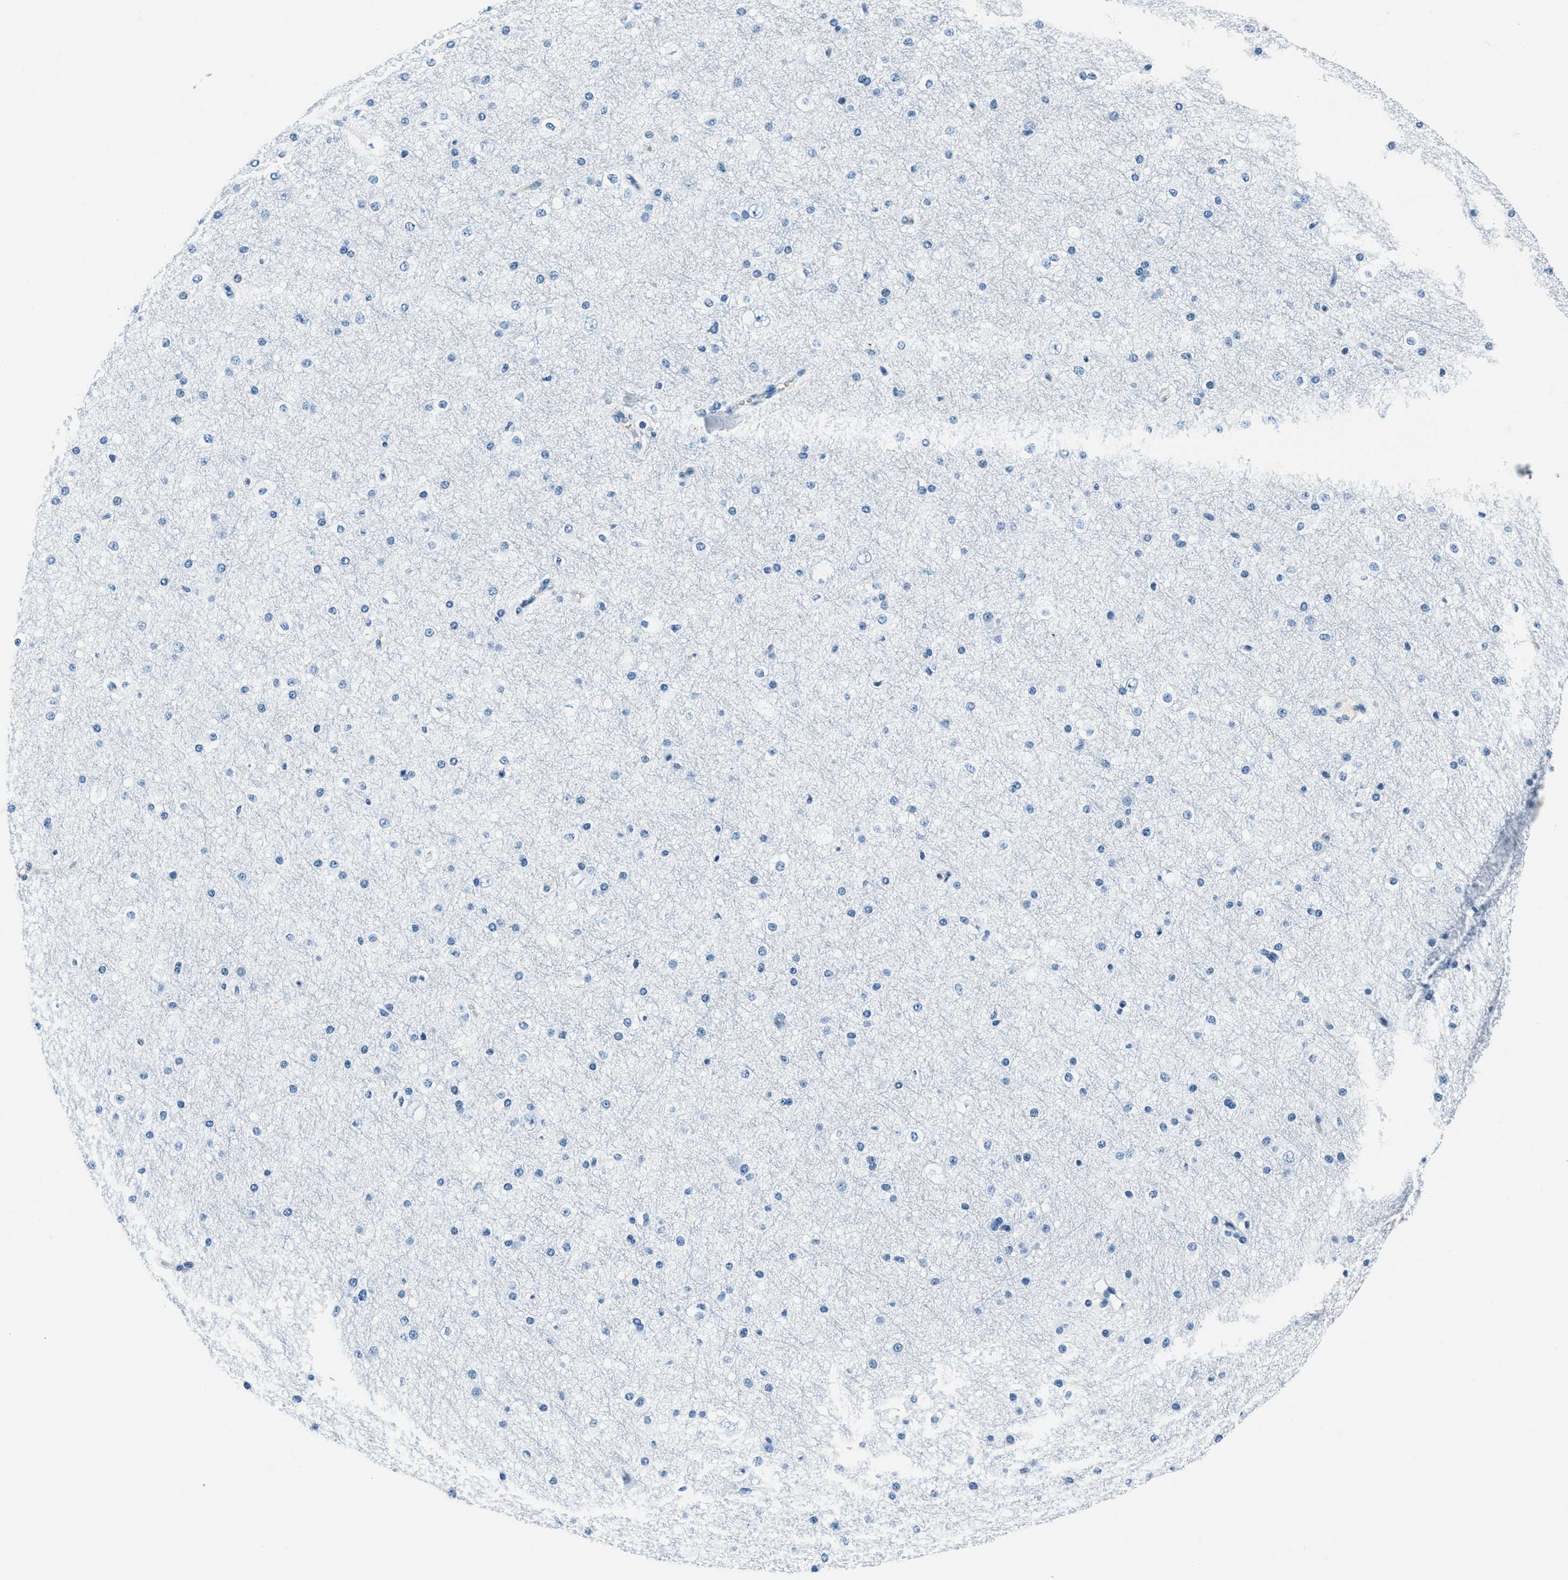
{"staining": {"intensity": "negative", "quantity": "none", "location": "none"}, "tissue": "cerebral cortex", "cell_type": "Endothelial cells", "image_type": "normal", "snomed": [{"axis": "morphology", "description": "Normal tissue, NOS"}, {"axis": "morphology", "description": "Developmental malformation"}, {"axis": "topography", "description": "Cerebral cortex"}], "caption": "Endothelial cells show no significant staining in benign cerebral cortex. The staining is performed using DAB brown chromogen with nuclei counter-stained in using hematoxylin.", "gene": "PTPDC1", "patient": {"sex": "female", "age": 30}}